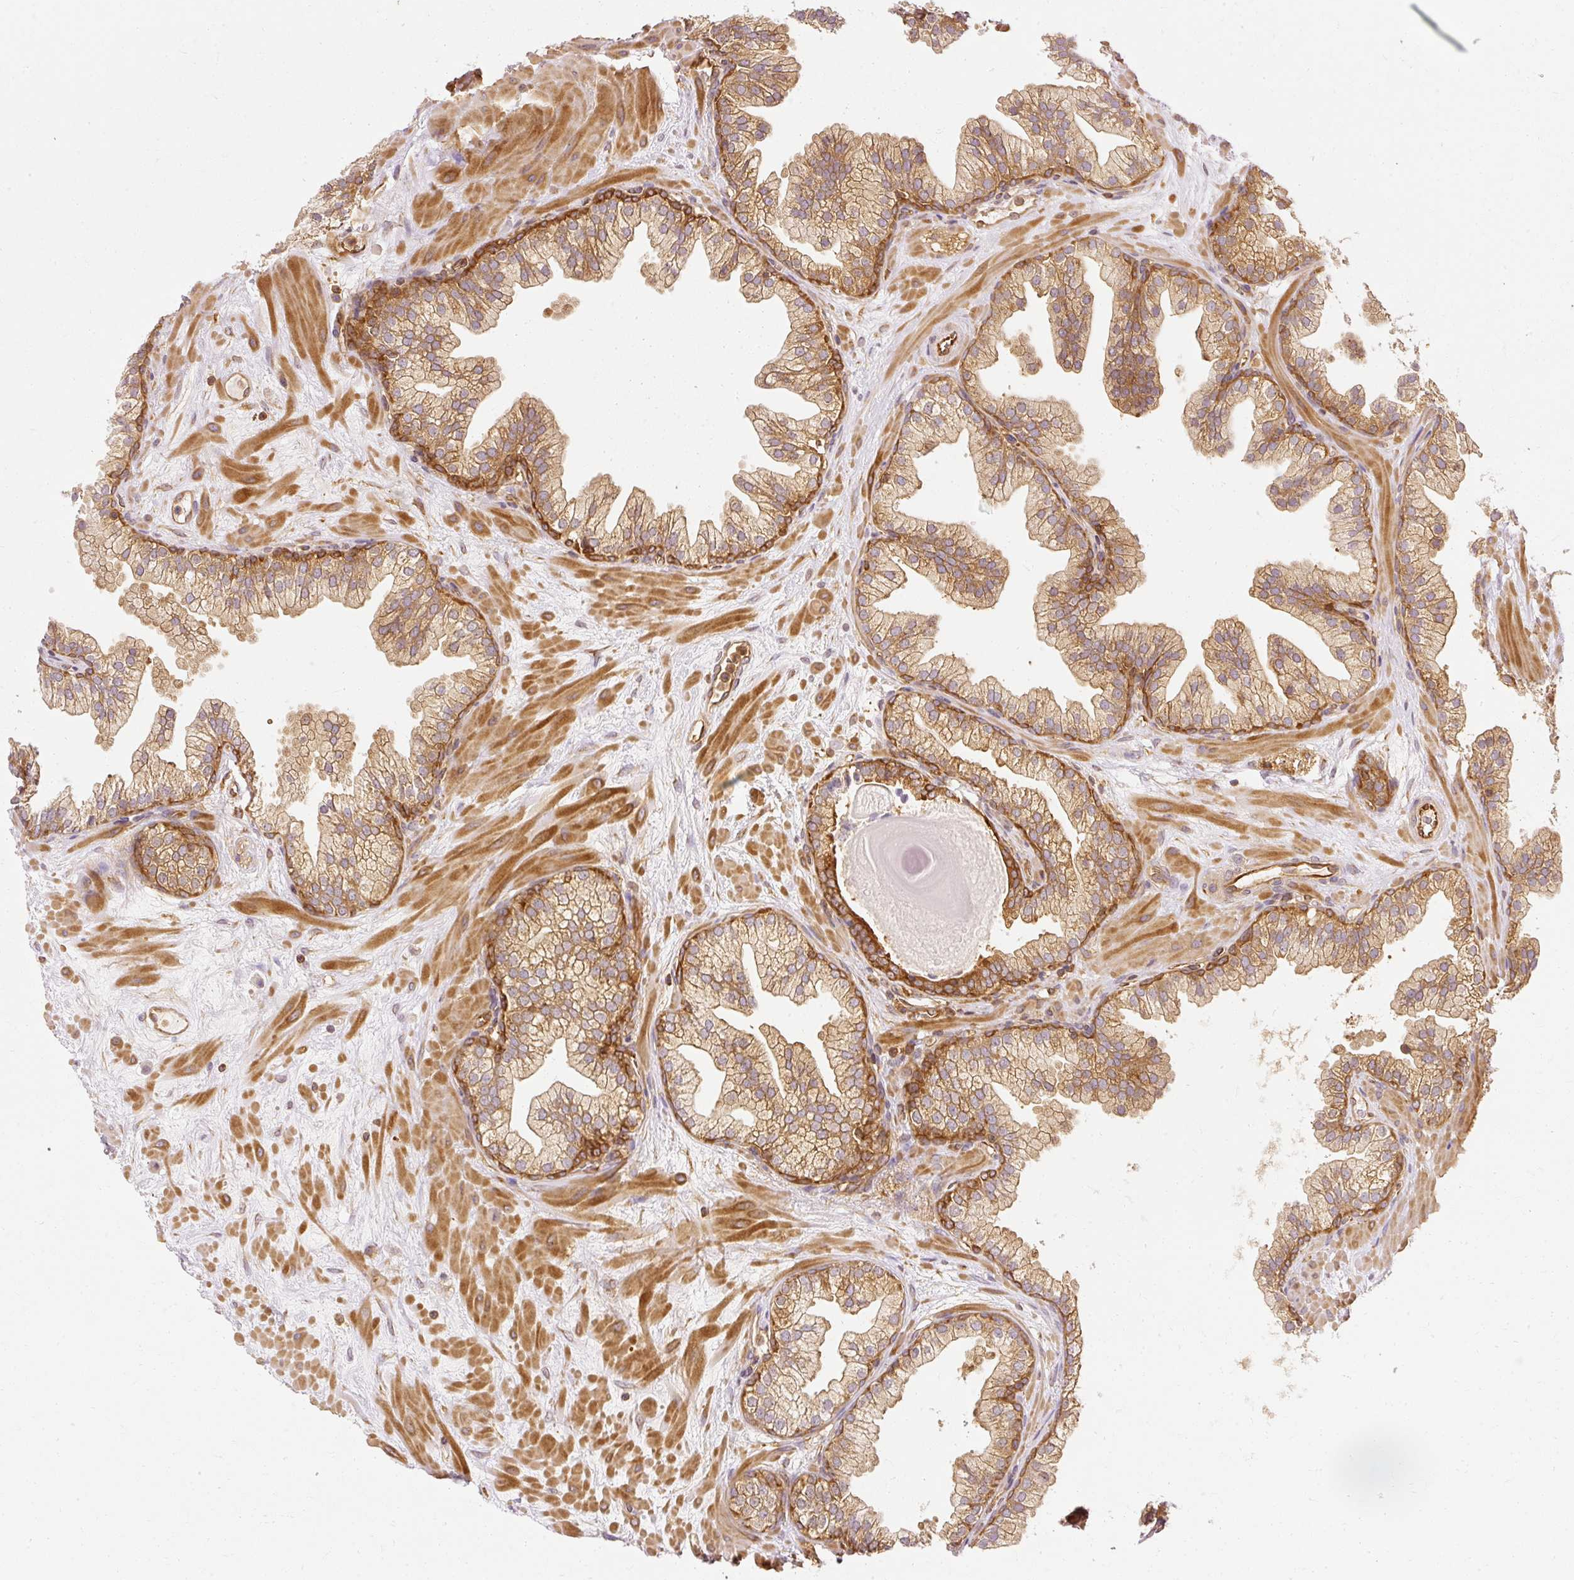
{"staining": {"intensity": "moderate", "quantity": "25%-75%", "location": "cytoplasmic/membranous"}, "tissue": "prostate", "cell_type": "Glandular cells", "image_type": "normal", "snomed": [{"axis": "morphology", "description": "Normal tissue, NOS"}, {"axis": "topography", "description": "Prostate"}, {"axis": "topography", "description": "Peripheral nerve tissue"}], "caption": "Glandular cells reveal medium levels of moderate cytoplasmic/membranous expression in approximately 25%-75% of cells in unremarkable prostate. (IHC, brightfield microscopy, high magnification).", "gene": "ARMH3", "patient": {"sex": "male", "age": 61}}